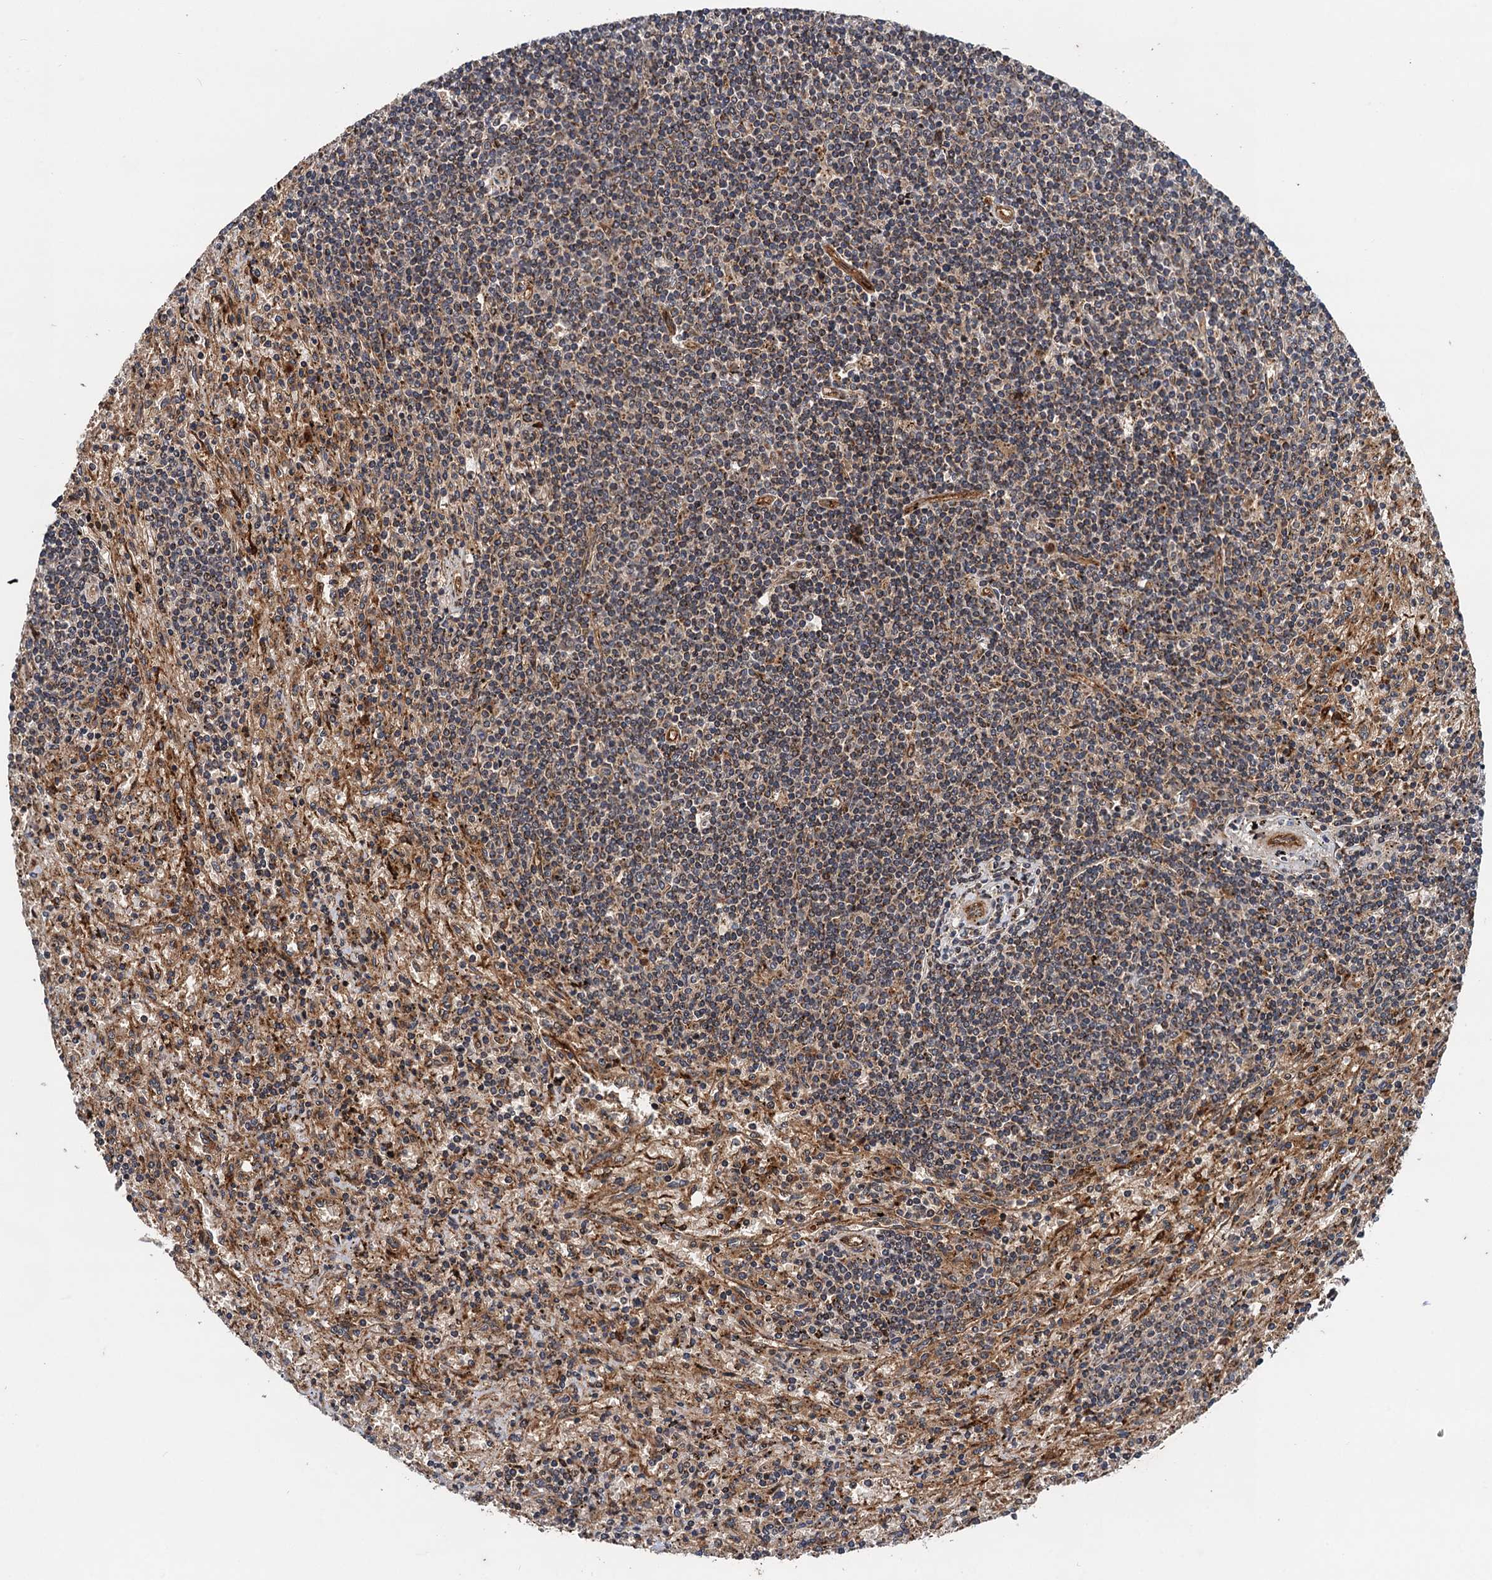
{"staining": {"intensity": "weak", "quantity": "<25%", "location": "cytoplasmic/membranous"}, "tissue": "lymphoma", "cell_type": "Tumor cells", "image_type": "cancer", "snomed": [{"axis": "morphology", "description": "Malignant lymphoma, non-Hodgkin's type, Low grade"}, {"axis": "topography", "description": "Spleen"}], "caption": "An immunohistochemistry (IHC) photomicrograph of lymphoma is shown. There is no staining in tumor cells of lymphoma.", "gene": "NLRP10", "patient": {"sex": "male", "age": 76}}